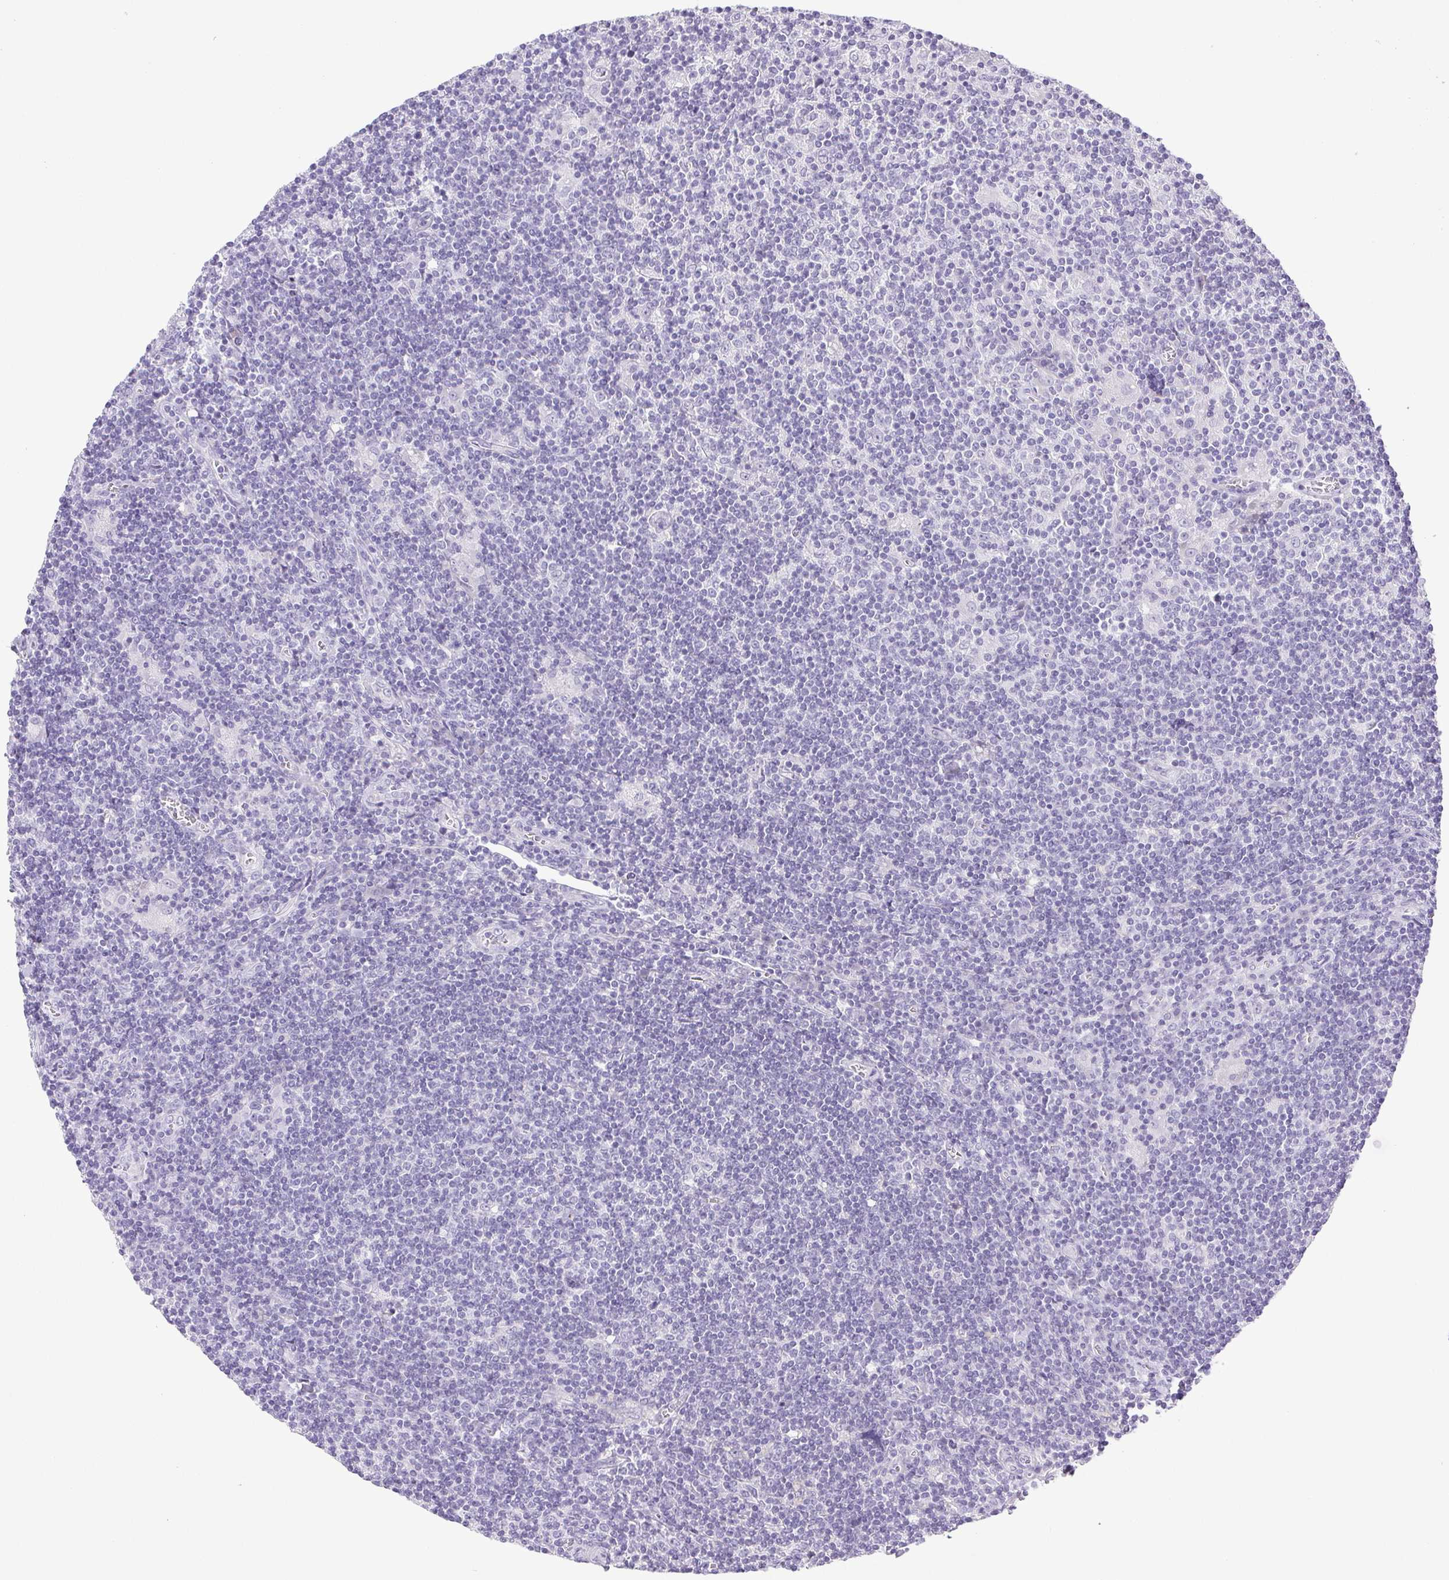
{"staining": {"intensity": "negative", "quantity": "none", "location": "none"}, "tissue": "lymphoma", "cell_type": "Tumor cells", "image_type": "cancer", "snomed": [{"axis": "morphology", "description": "Hodgkin's disease, NOS"}, {"axis": "topography", "description": "Lymph node"}], "caption": "Human lymphoma stained for a protein using immunohistochemistry (IHC) exhibits no staining in tumor cells.", "gene": "PAPPA2", "patient": {"sex": "male", "age": 40}}